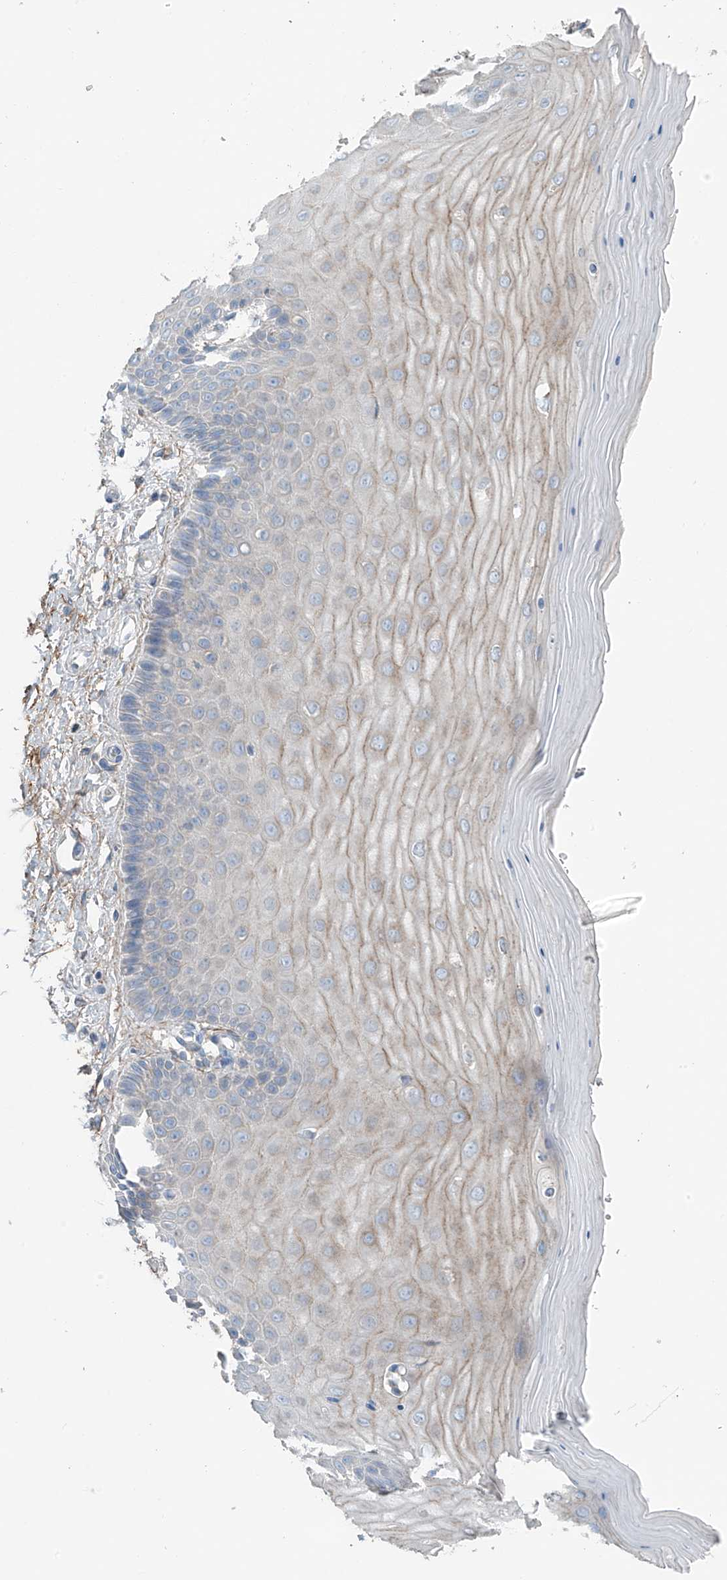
{"staining": {"intensity": "negative", "quantity": "none", "location": "none"}, "tissue": "cervix", "cell_type": "Glandular cells", "image_type": "normal", "snomed": [{"axis": "morphology", "description": "Normal tissue, NOS"}, {"axis": "topography", "description": "Cervix"}], "caption": "Immunohistochemical staining of unremarkable human cervix reveals no significant staining in glandular cells. Nuclei are stained in blue.", "gene": "GALNTL6", "patient": {"sex": "female", "age": 55}}